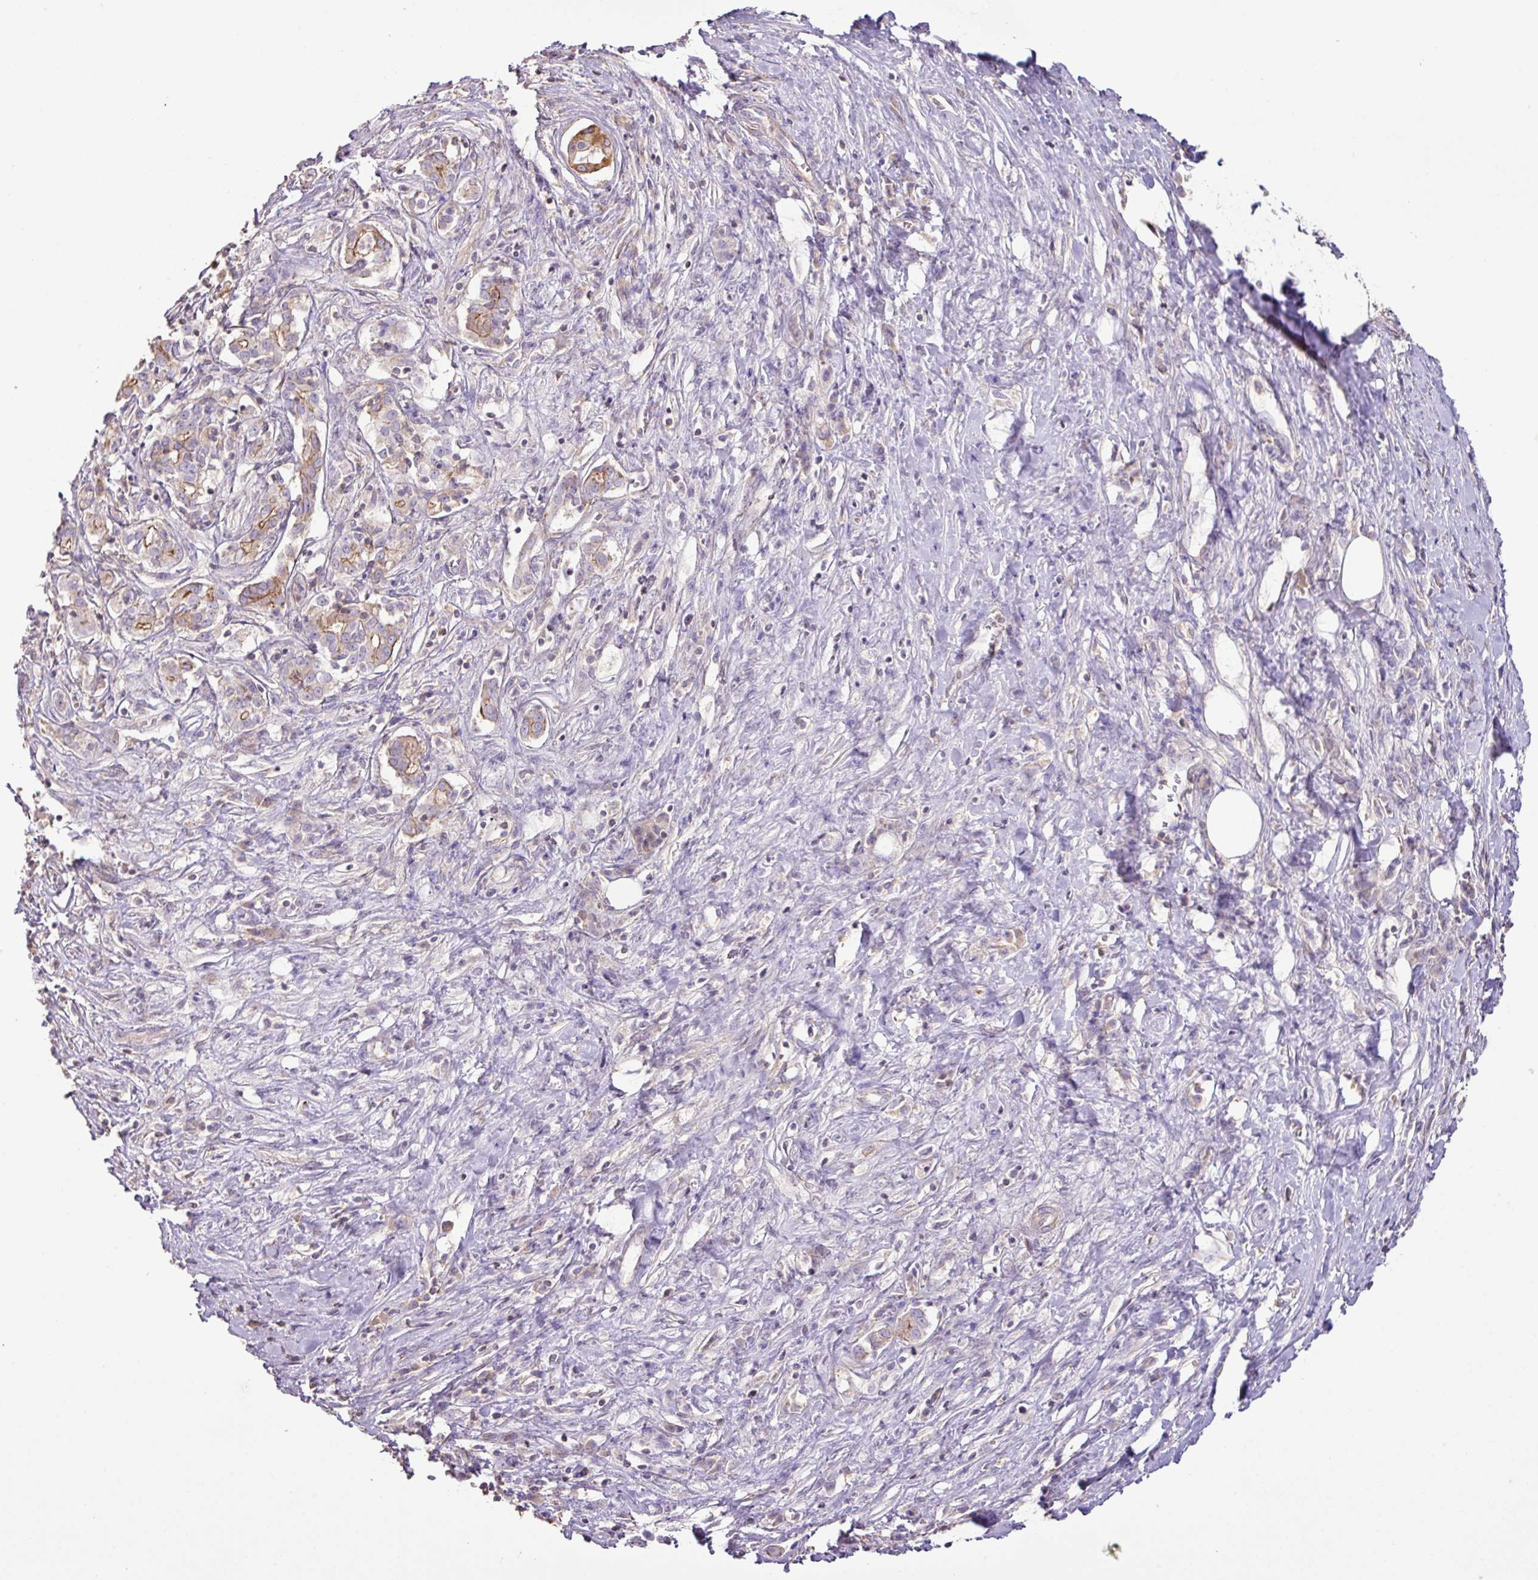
{"staining": {"intensity": "moderate", "quantity": "<25%", "location": "cytoplasmic/membranous"}, "tissue": "pancreatic cancer", "cell_type": "Tumor cells", "image_type": "cancer", "snomed": [{"axis": "morphology", "description": "Adenocarcinoma, NOS"}, {"axis": "topography", "description": "Pancreas"}], "caption": "A high-resolution micrograph shows IHC staining of pancreatic cancer, which shows moderate cytoplasmic/membranous expression in about <25% of tumor cells.", "gene": "AGR3", "patient": {"sex": "male", "age": 63}}